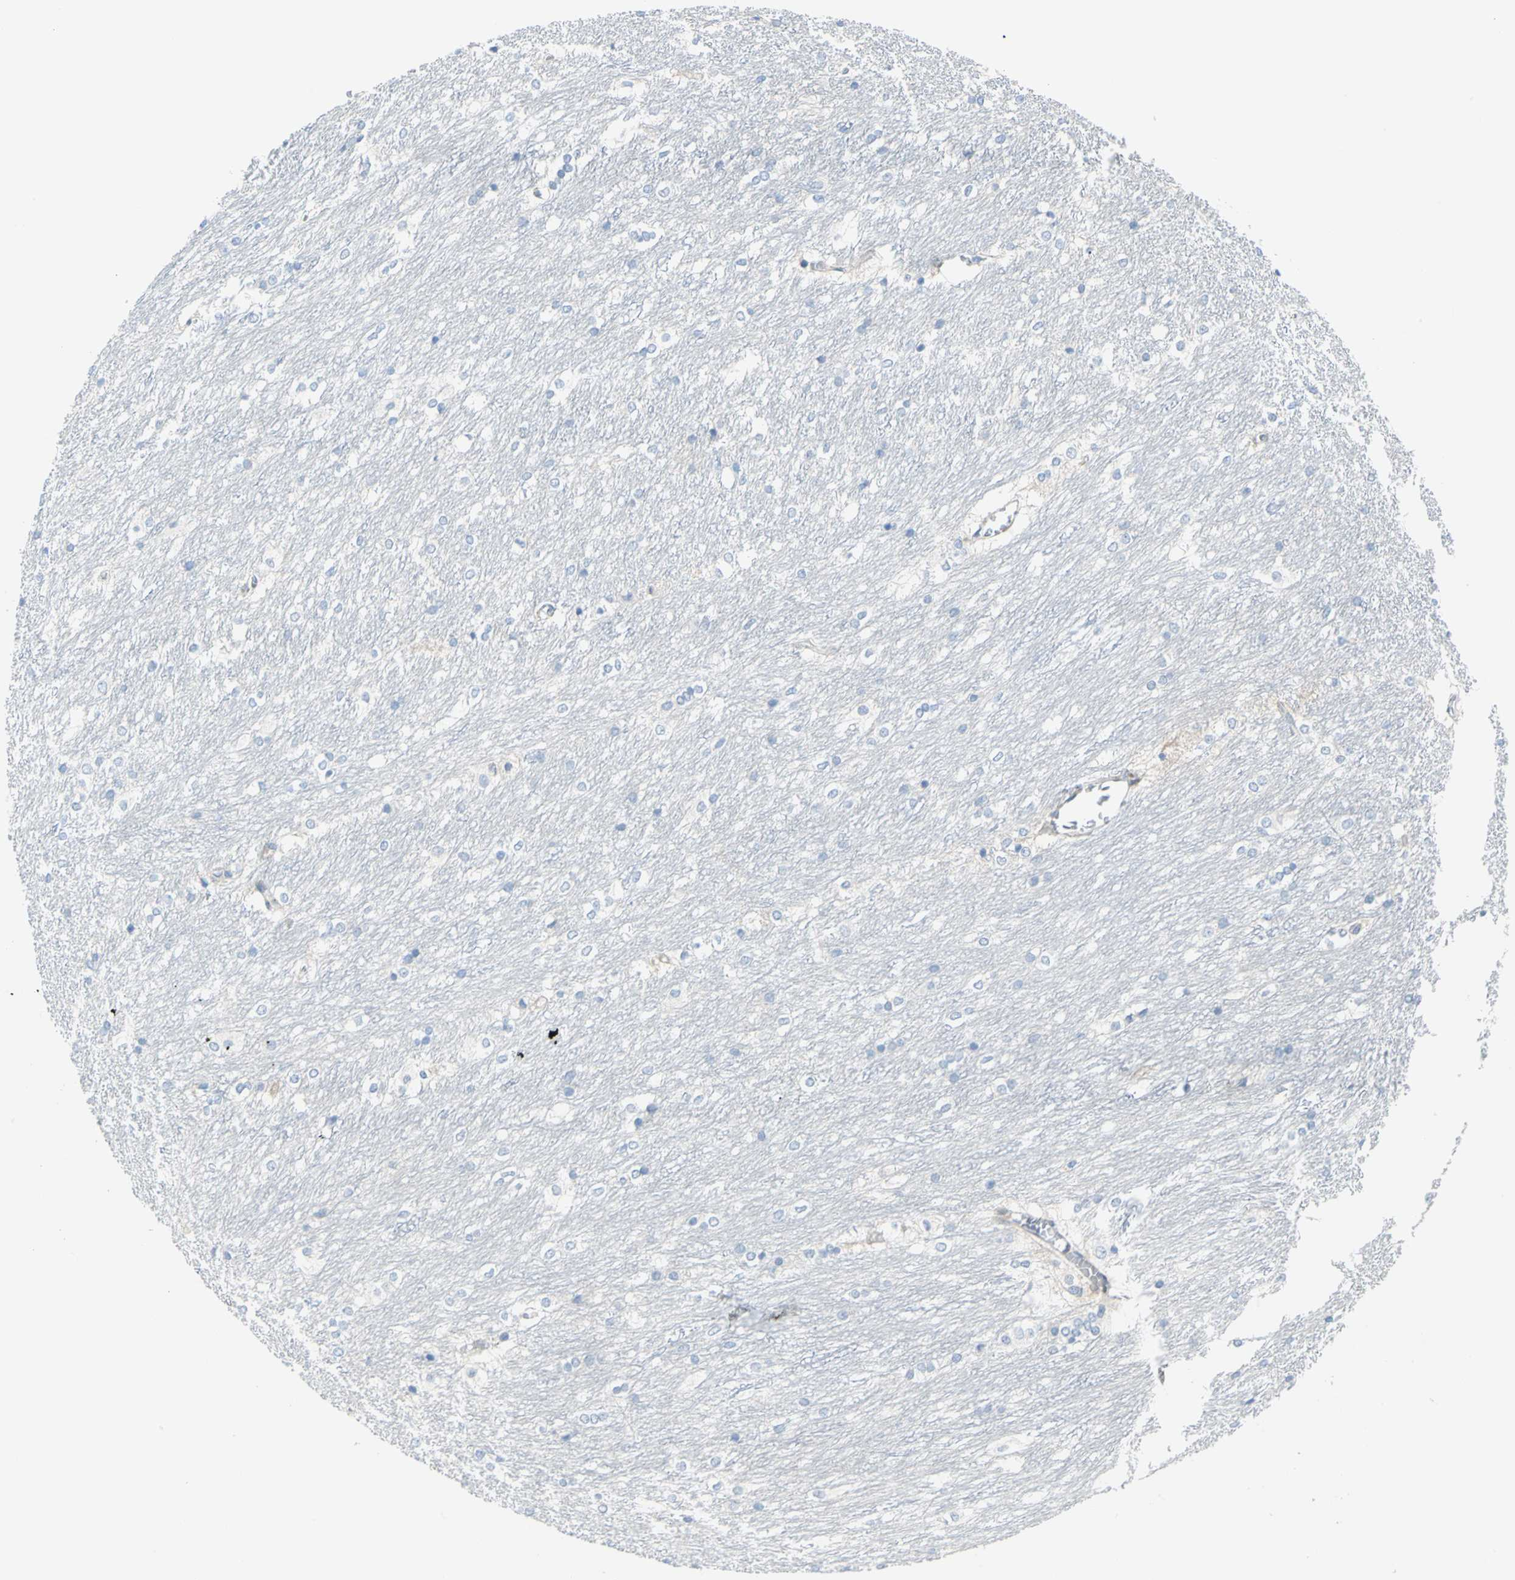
{"staining": {"intensity": "negative", "quantity": "none", "location": "none"}, "tissue": "caudate", "cell_type": "Glial cells", "image_type": "normal", "snomed": [{"axis": "morphology", "description": "Normal tissue, NOS"}, {"axis": "topography", "description": "Lateral ventricle wall"}], "caption": "High power microscopy photomicrograph of an IHC histopathology image of unremarkable caudate, revealing no significant positivity in glial cells. (DAB immunohistochemistry with hematoxylin counter stain).", "gene": "PDPN", "patient": {"sex": "female", "age": 19}}